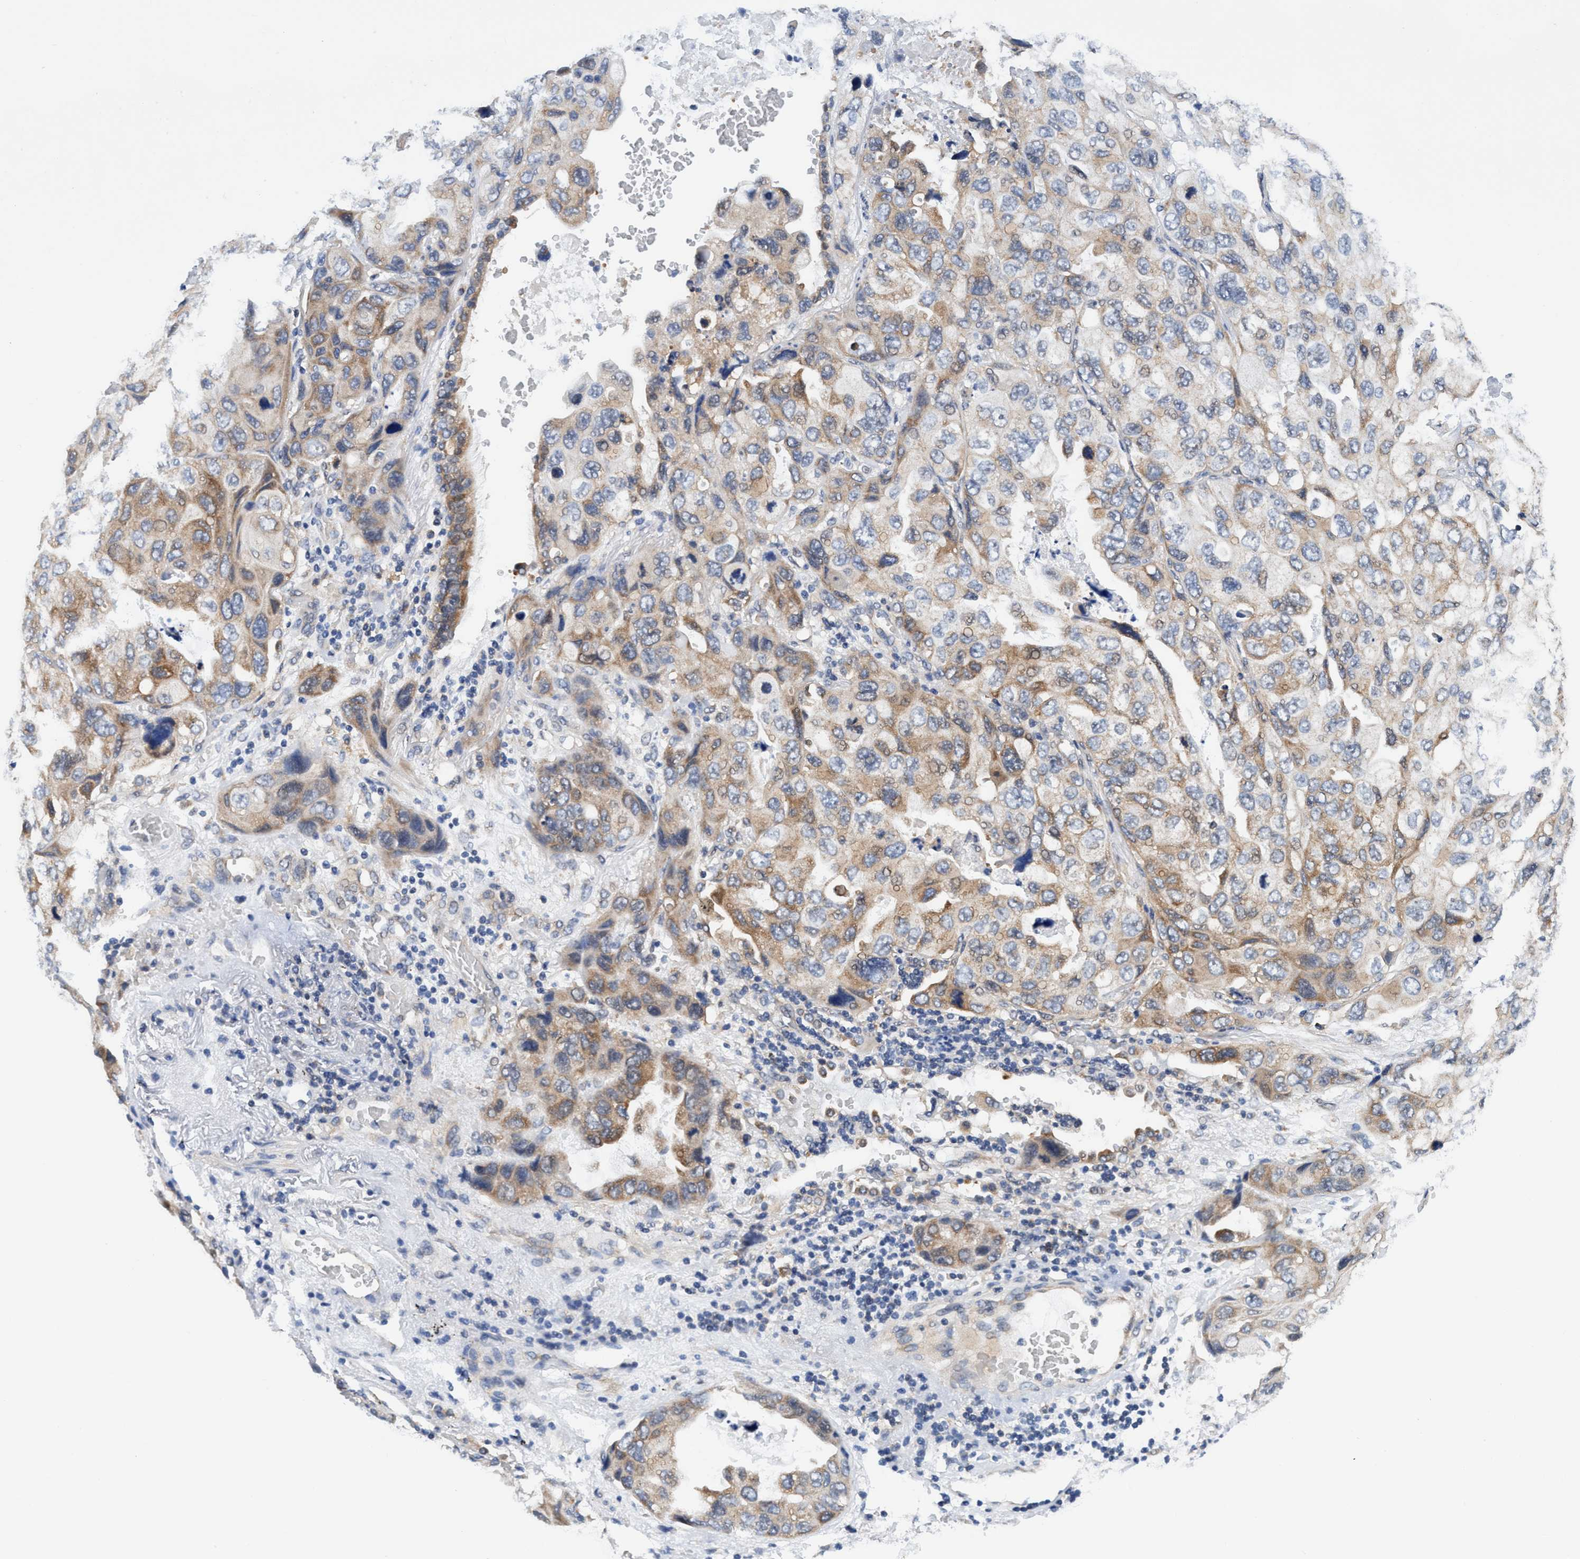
{"staining": {"intensity": "moderate", "quantity": "25%-75%", "location": "cytoplasmic/membranous"}, "tissue": "lung cancer", "cell_type": "Tumor cells", "image_type": "cancer", "snomed": [{"axis": "morphology", "description": "Squamous cell carcinoma, NOS"}, {"axis": "topography", "description": "Lung"}], "caption": "Immunohistochemical staining of human lung cancer reveals medium levels of moderate cytoplasmic/membranous staining in about 25%-75% of tumor cells. The staining is performed using DAB (3,3'-diaminobenzidine) brown chromogen to label protein expression. The nuclei are counter-stained blue using hematoxylin.", "gene": "AGAP2", "patient": {"sex": "female", "age": 73}}